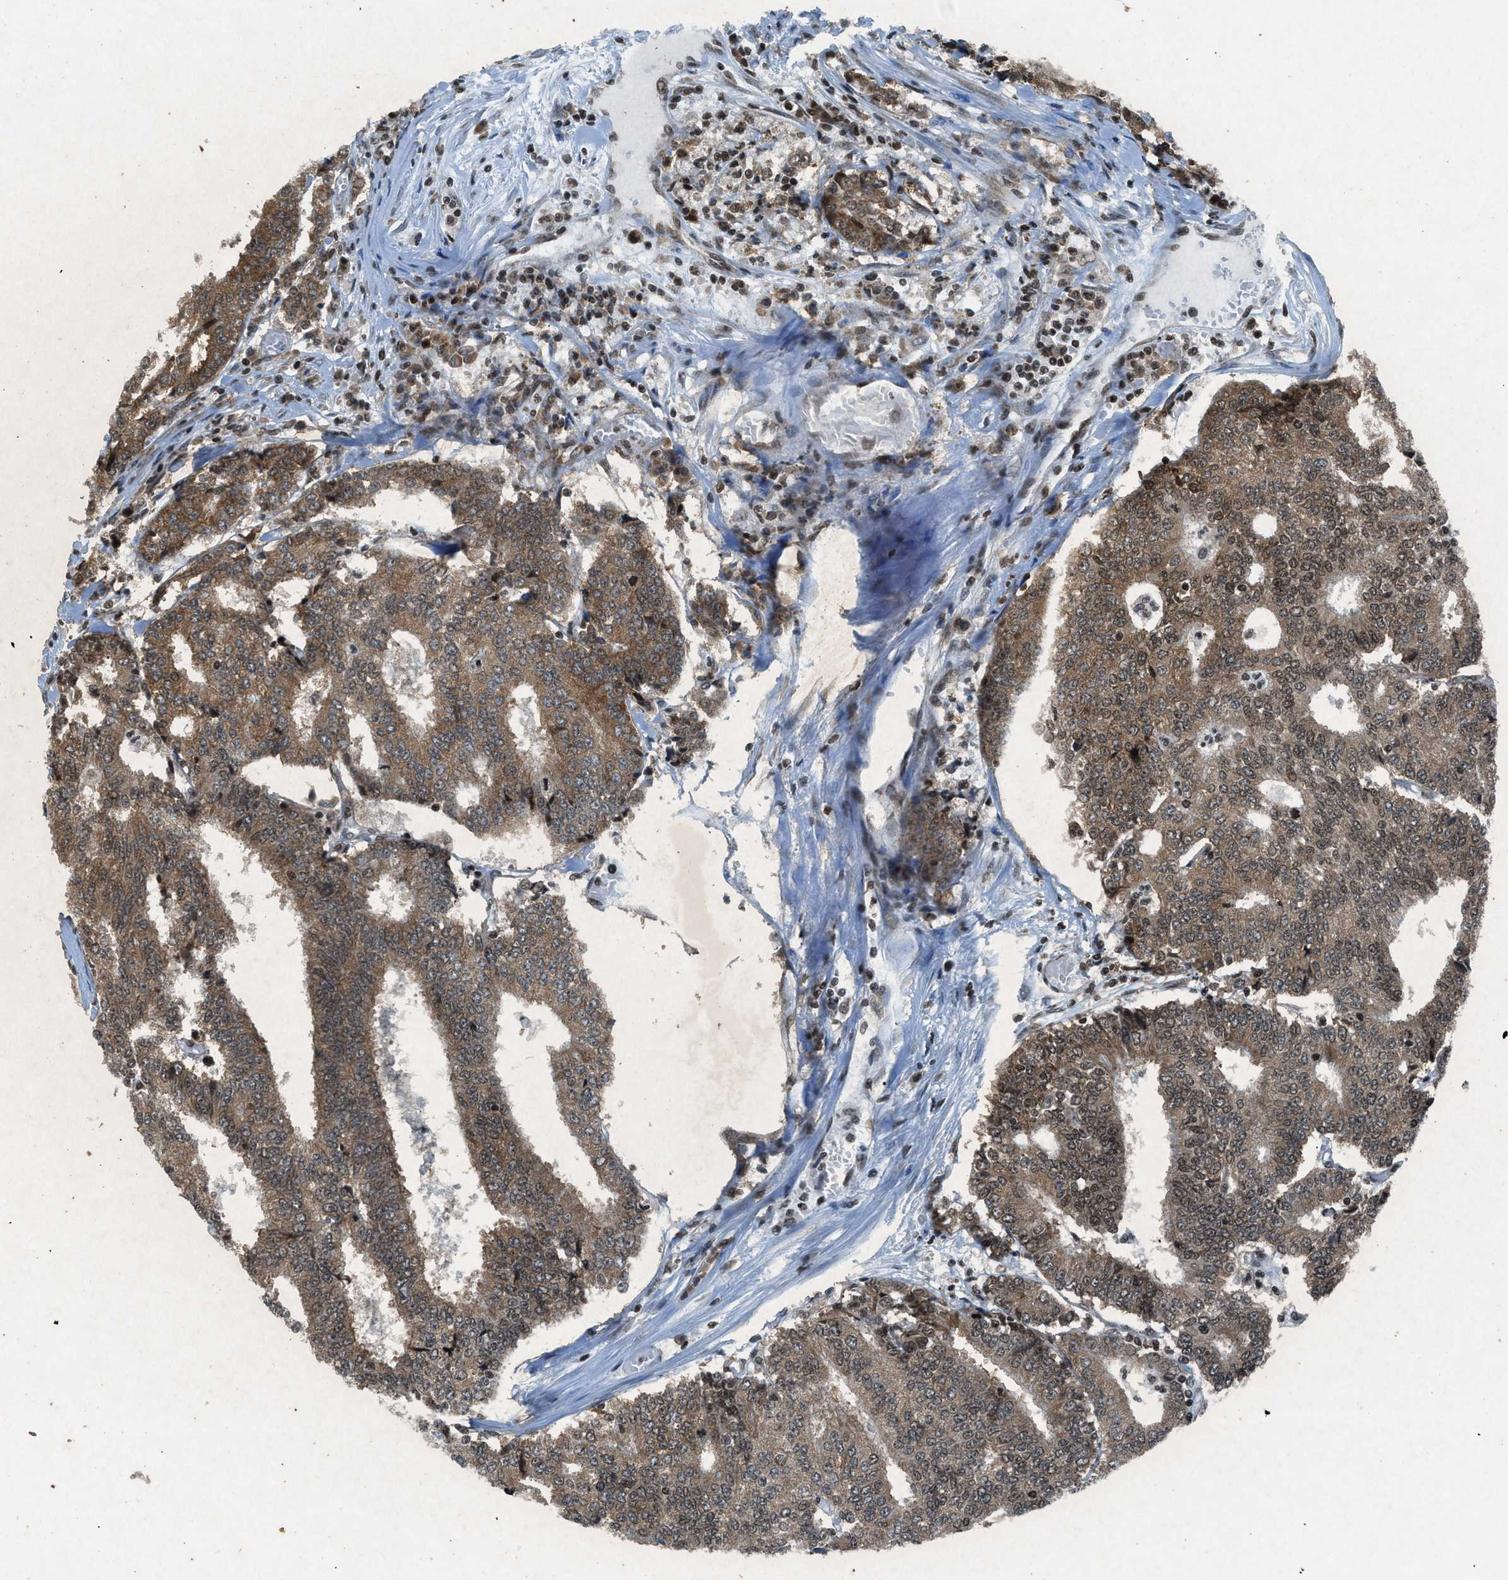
{"staining": {"intensity": "moderate", "quantity": ">75%", "location": "cytoplasmic/membranous"}, "tissue": "prostate cancer", "cell_type": "Tumor cells", "image_type": "cancer", "snomed": [{"axis": "morphology", "description": "Normal tissue, NOS"}, {"axis": "morphology", "description": "Adenocarcinoma, High grade"}, {"axis": "topography", "description": "Prostate"}, {"axis": "topography", "description": "Seminal veicle"}], "caption": "This image shows immunohistochemistry (IHC) staining of prostate cancer, with medium moderate cytoplasmic/membranous staining in about >75% of tumor cells.", "gene": "NXF1", "patient": {"sex": "male", "age": 55}}